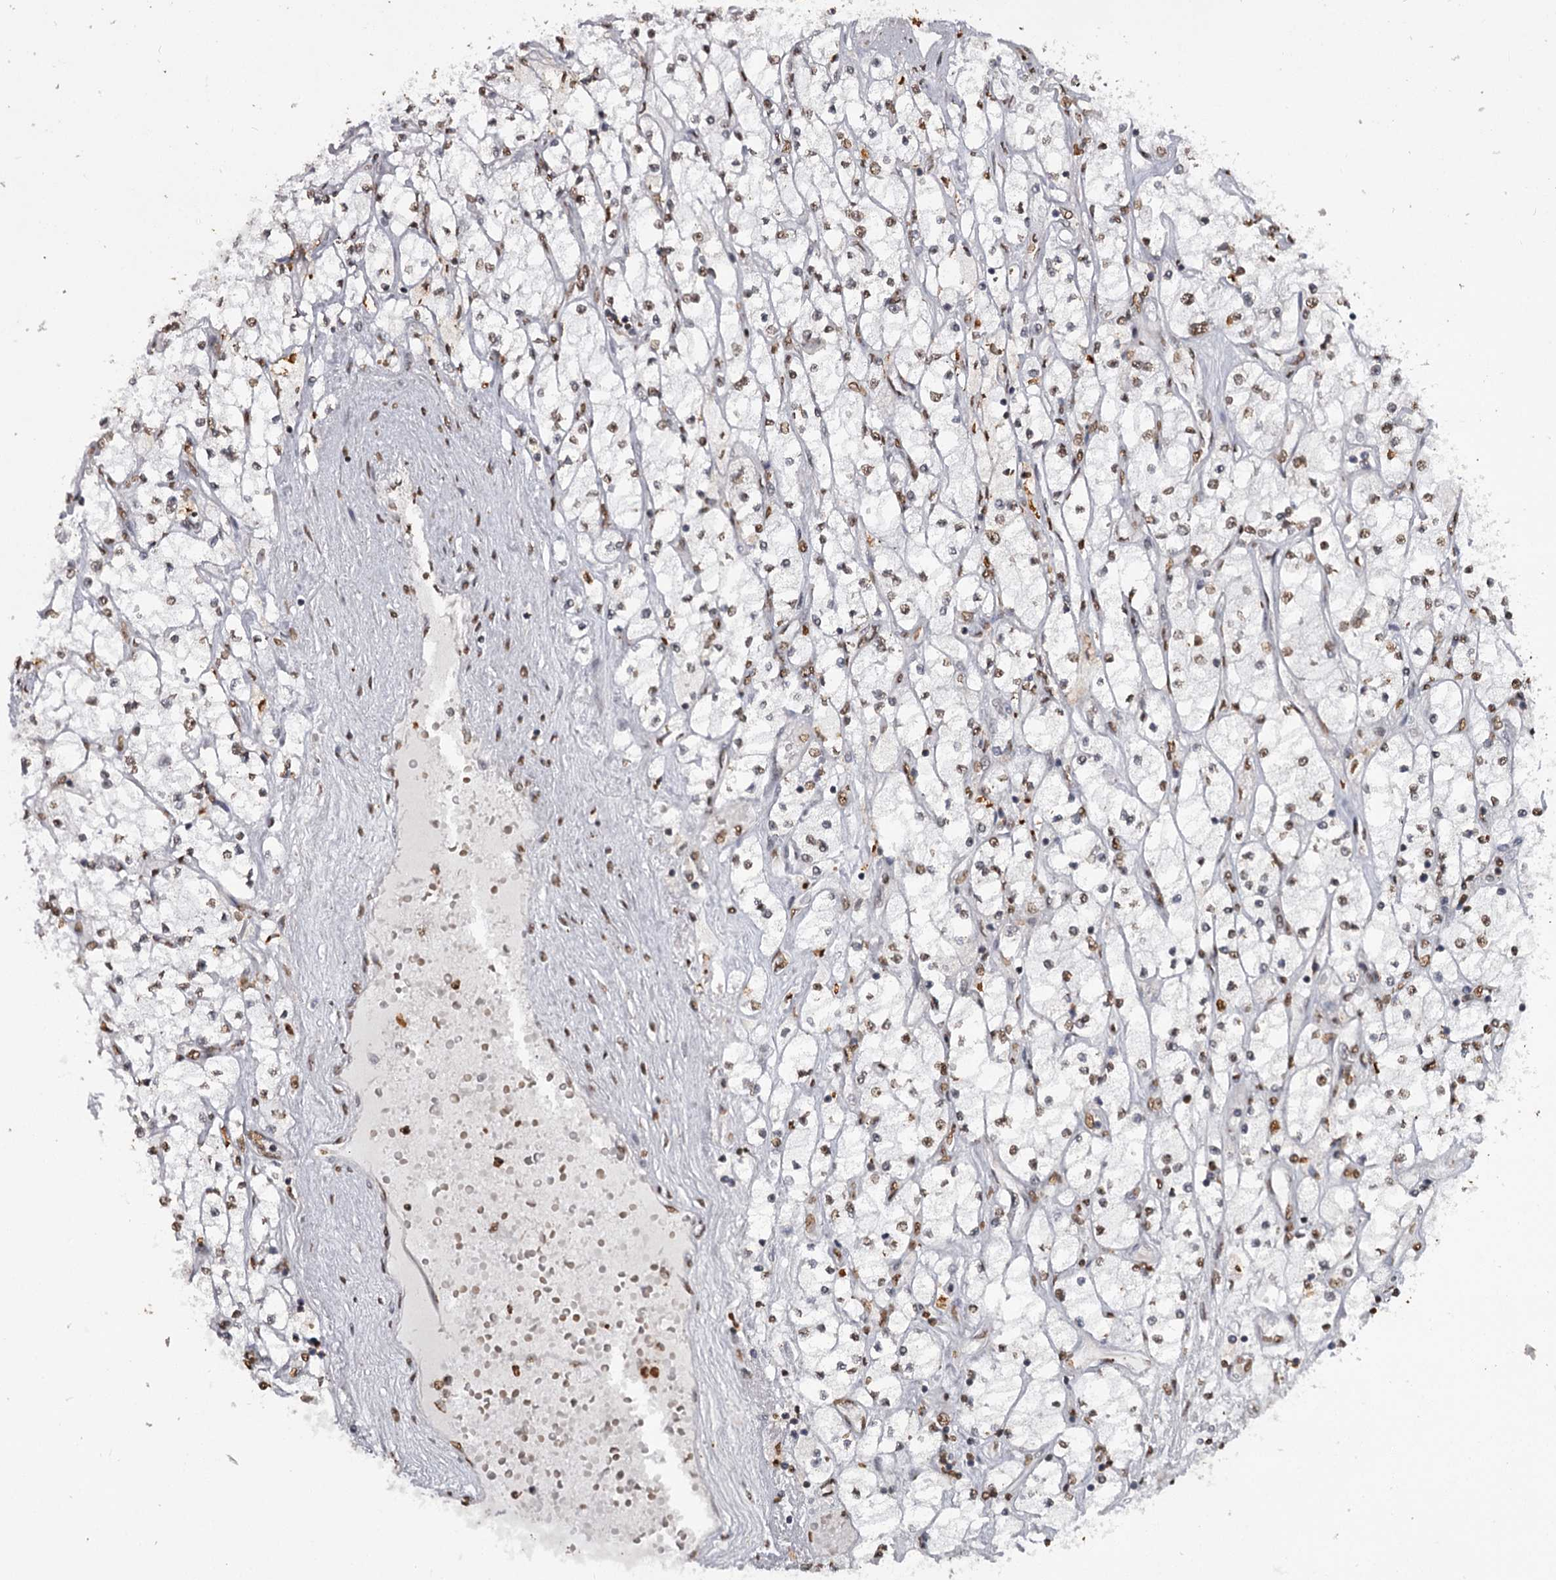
{"staining": {"intensity": "moderate", "quantity": "25%-75%", "location": "nuclear"}, "tissue": "renal cancer", "cell_type": "Tumor cells", "image_type": "cancer", "snomed": [{"axis": "morphology", "description": "Adenocarcinoma, NOS"}, {"axis": "topography", "description": "Kidney"}], "caption": "Renal cancer stained for a protein reveals moderate nuclear positivity in tumor cells. (Brightfield microscopy of DAB IHC at high magnification).", "gene": "THYN1", "patient": {"sex": "male", "age": 80}}